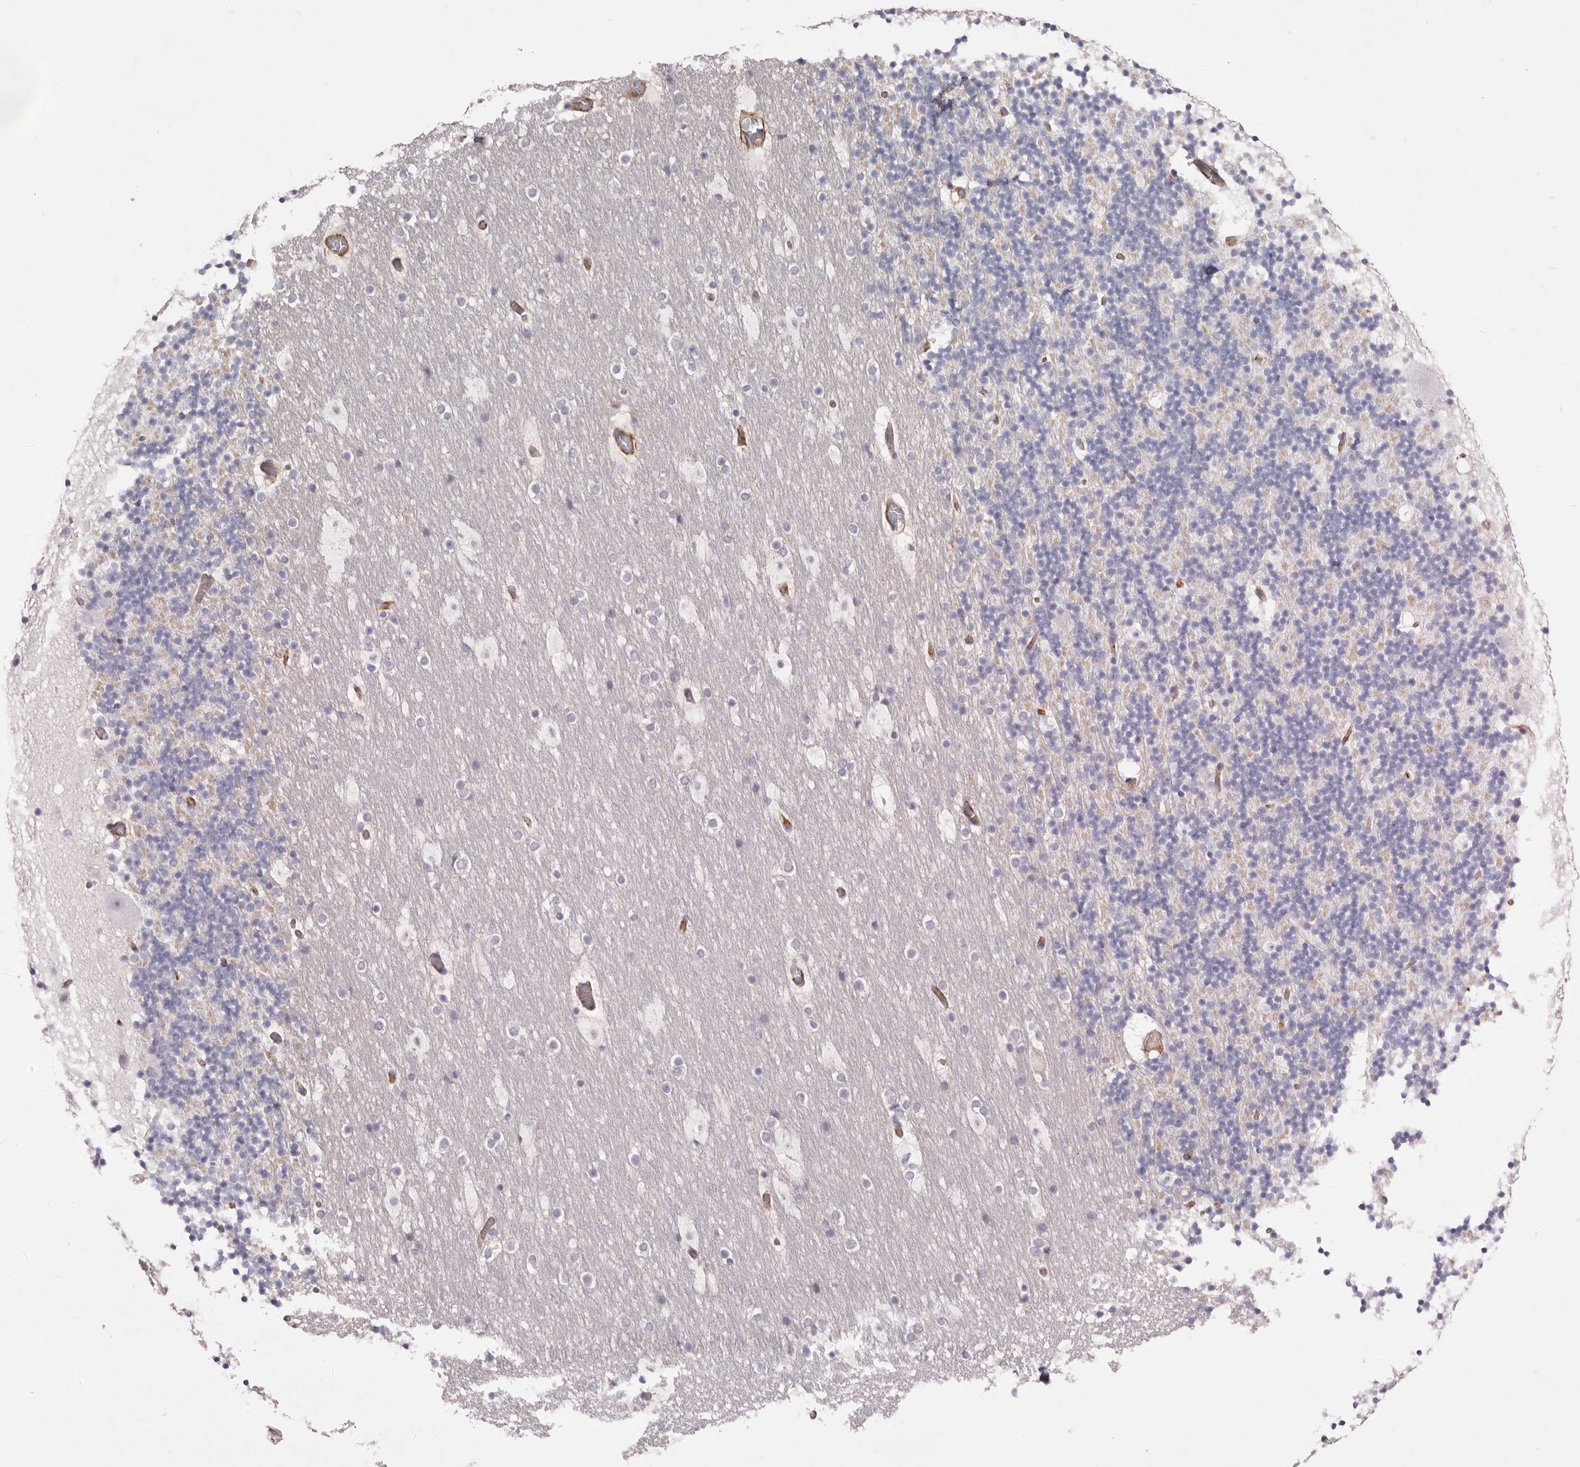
{"staining": {"intensity": "negative", "quantity": "none", "location": "none"}, "tissue": "cerebellum", "cell_type": "Cells in granular layer", "image_type": "normal", "snomed": [{"axis": "morphology", "description": "Normal tissue, NOS"}, {"axis": "topography", "description": "Cerebellum"}], "caption": "Immunohistochemistry (IHC) of benign human cerebellum exhibits no staining in cells in granular layer.", "gene": "LRRC66", "patient": {"sex": "male", "age": 57}}